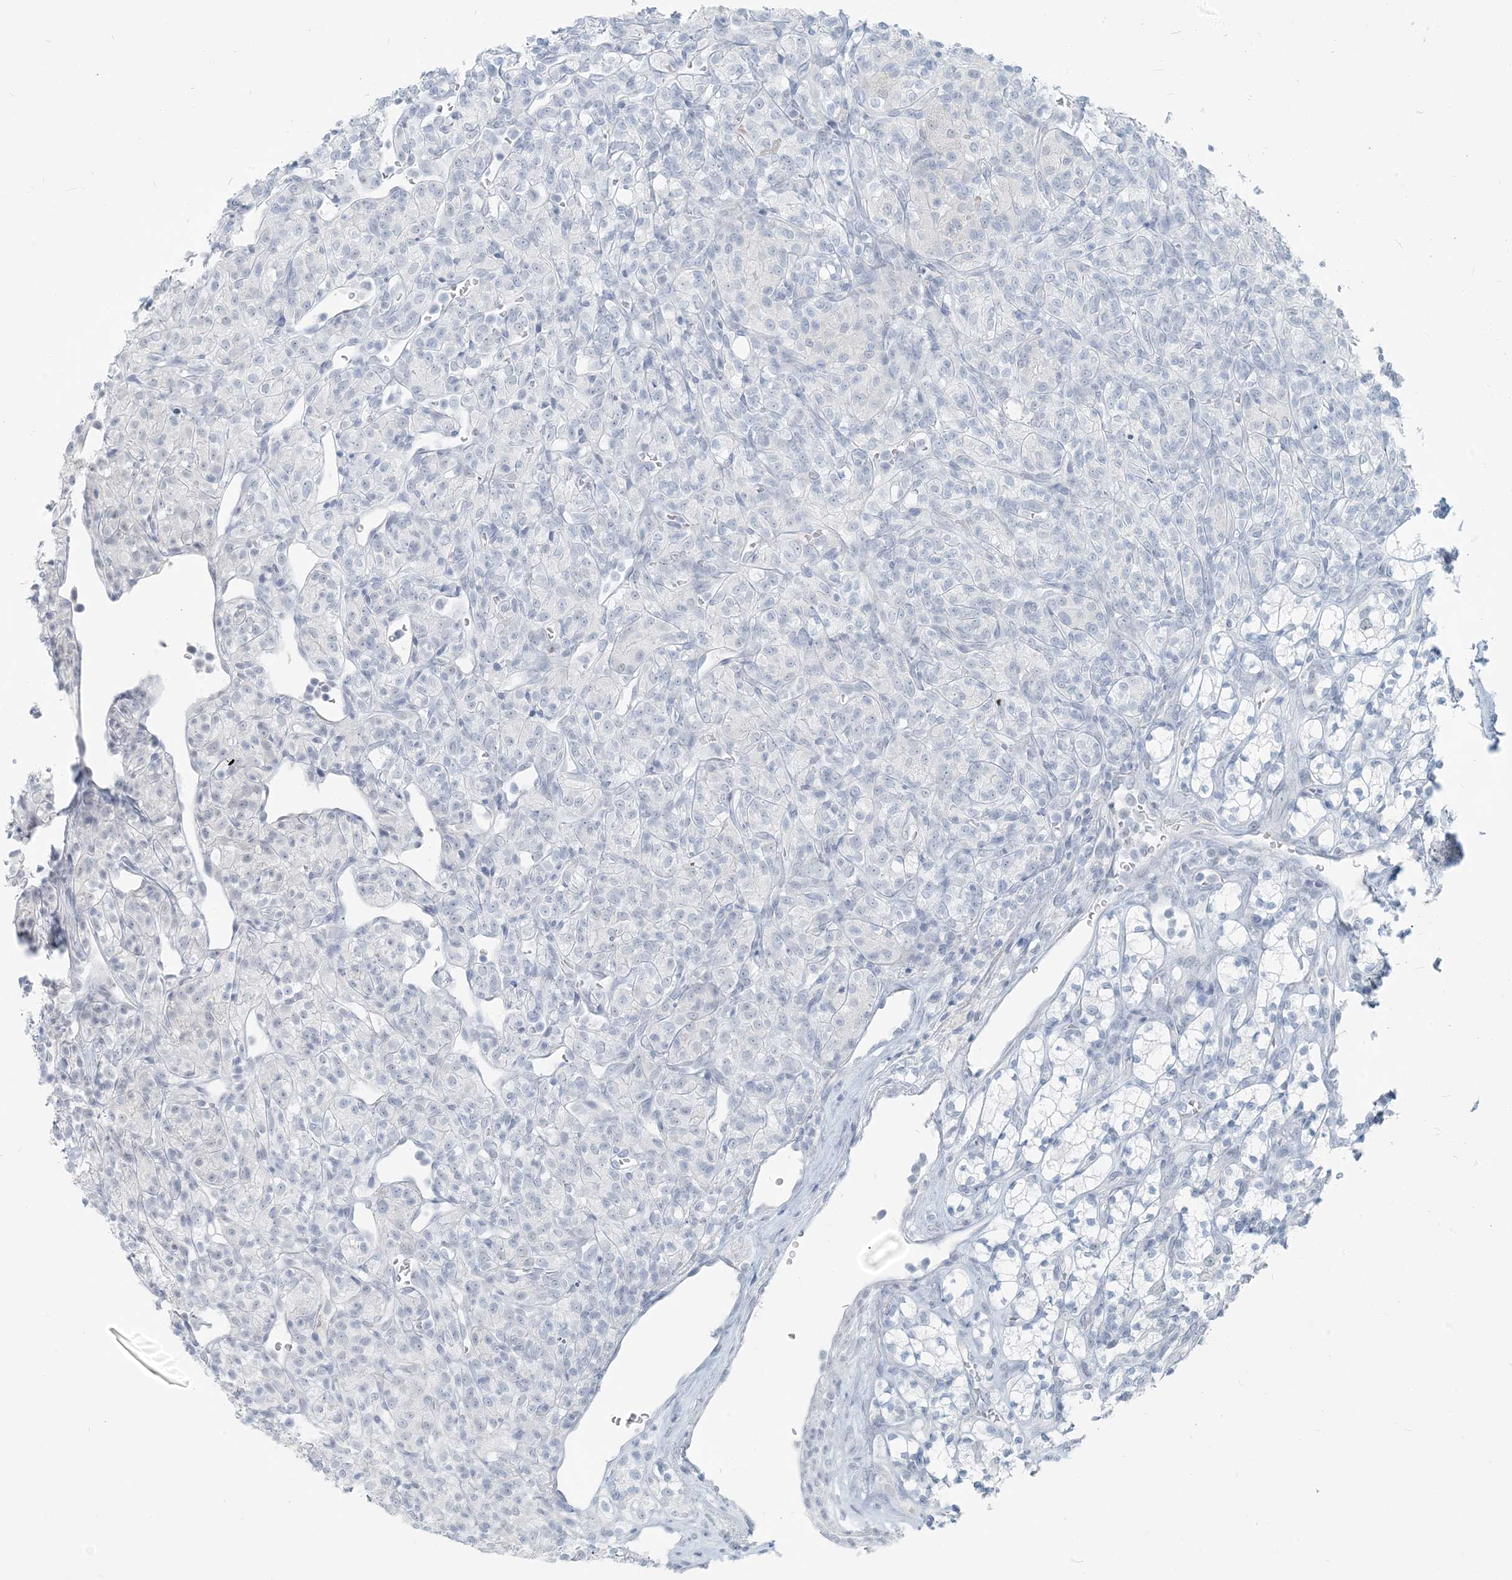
{"staining": {"intensity": "negative", "quantity": "none", "location": "none"}, "tissue": "renal cancer", "cell_type": "Tumor cells", "image_type": "cancer", "snomed": [{"axis": "morphology", "description": "Adenocarcinoma, NOS"}, {"axis": "topography", "description": "Kidney"}], "caption": "Tumor cells show no significant protein expression in renal adenocarcinoma.", "gene": "SCML1", "patient": {"sex": "male", "age": 77}}